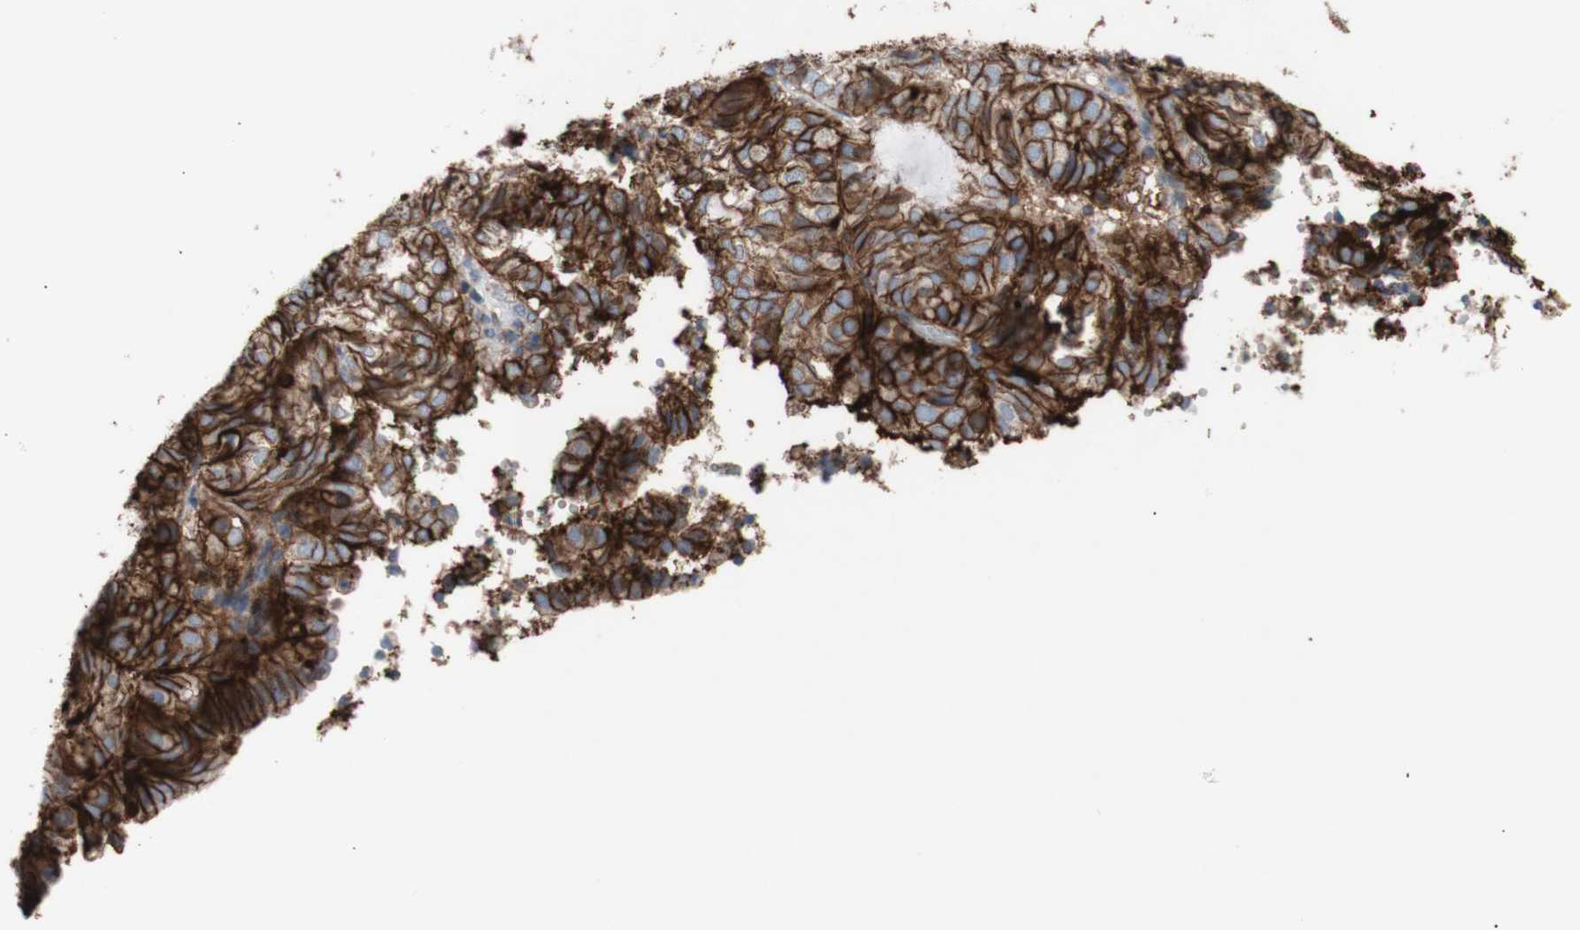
{"staining": {"intensity": "strong", "quantity": ">75%", "location": "cytoplasmic/membranous"}, "tissue": "endometrial cancer", "cell_type": "Tumor cells", "image_type": "cancer", "snomed": [{"axis": "morphology", "description": "Adenocarcinoma, NOS"}, {"axis": "topography", "description": "Uterus"}], "caption": "About >75% of tumor cells in endometrial cancer exhibit strong cytoplasmic/membranous protein staining as visualized by brown immunohistochemical staining.", "gene": "ATP2A3", "patient": {"sex": "female", "age": 60}}